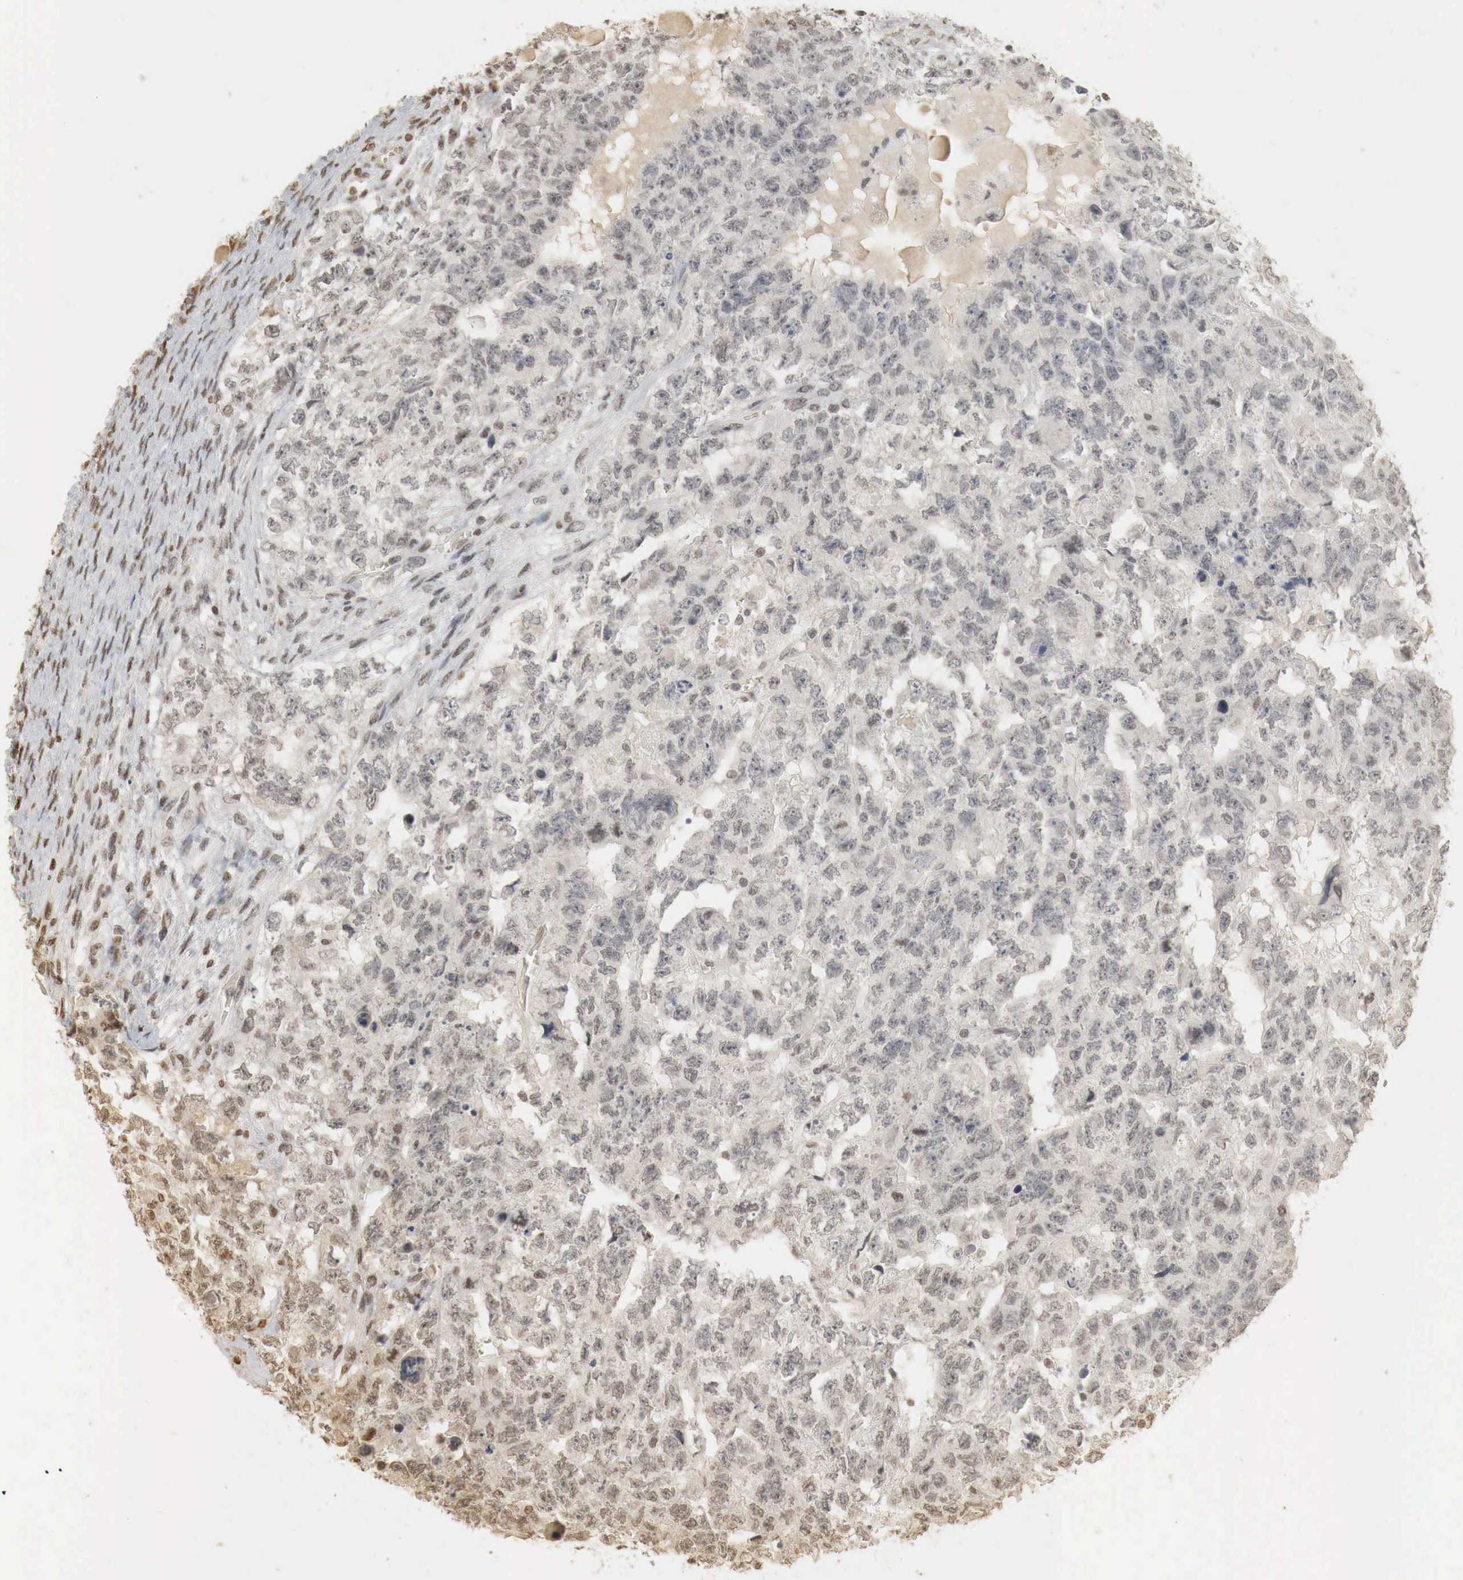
{"staining": {"intensity": "weak", "quantity": "<25%", "location": "nuclear"}, "tissue": "testis cancer", "cell_type": "Tumor cells", "image_type": "cancer", "snomed": [{"axis": "morphology", "description": "Carcinoma, Embryonal, NOS"}, {"axis": "topography", "description": "Testis"}], "caption": "This is a photomicrograph of immunohistochemistry staining of embryonal carcinoma (testis), which shows no expression in tumor cells.", "gene": "ERBB4", "patient": {"sex": "male", "age": 36}}